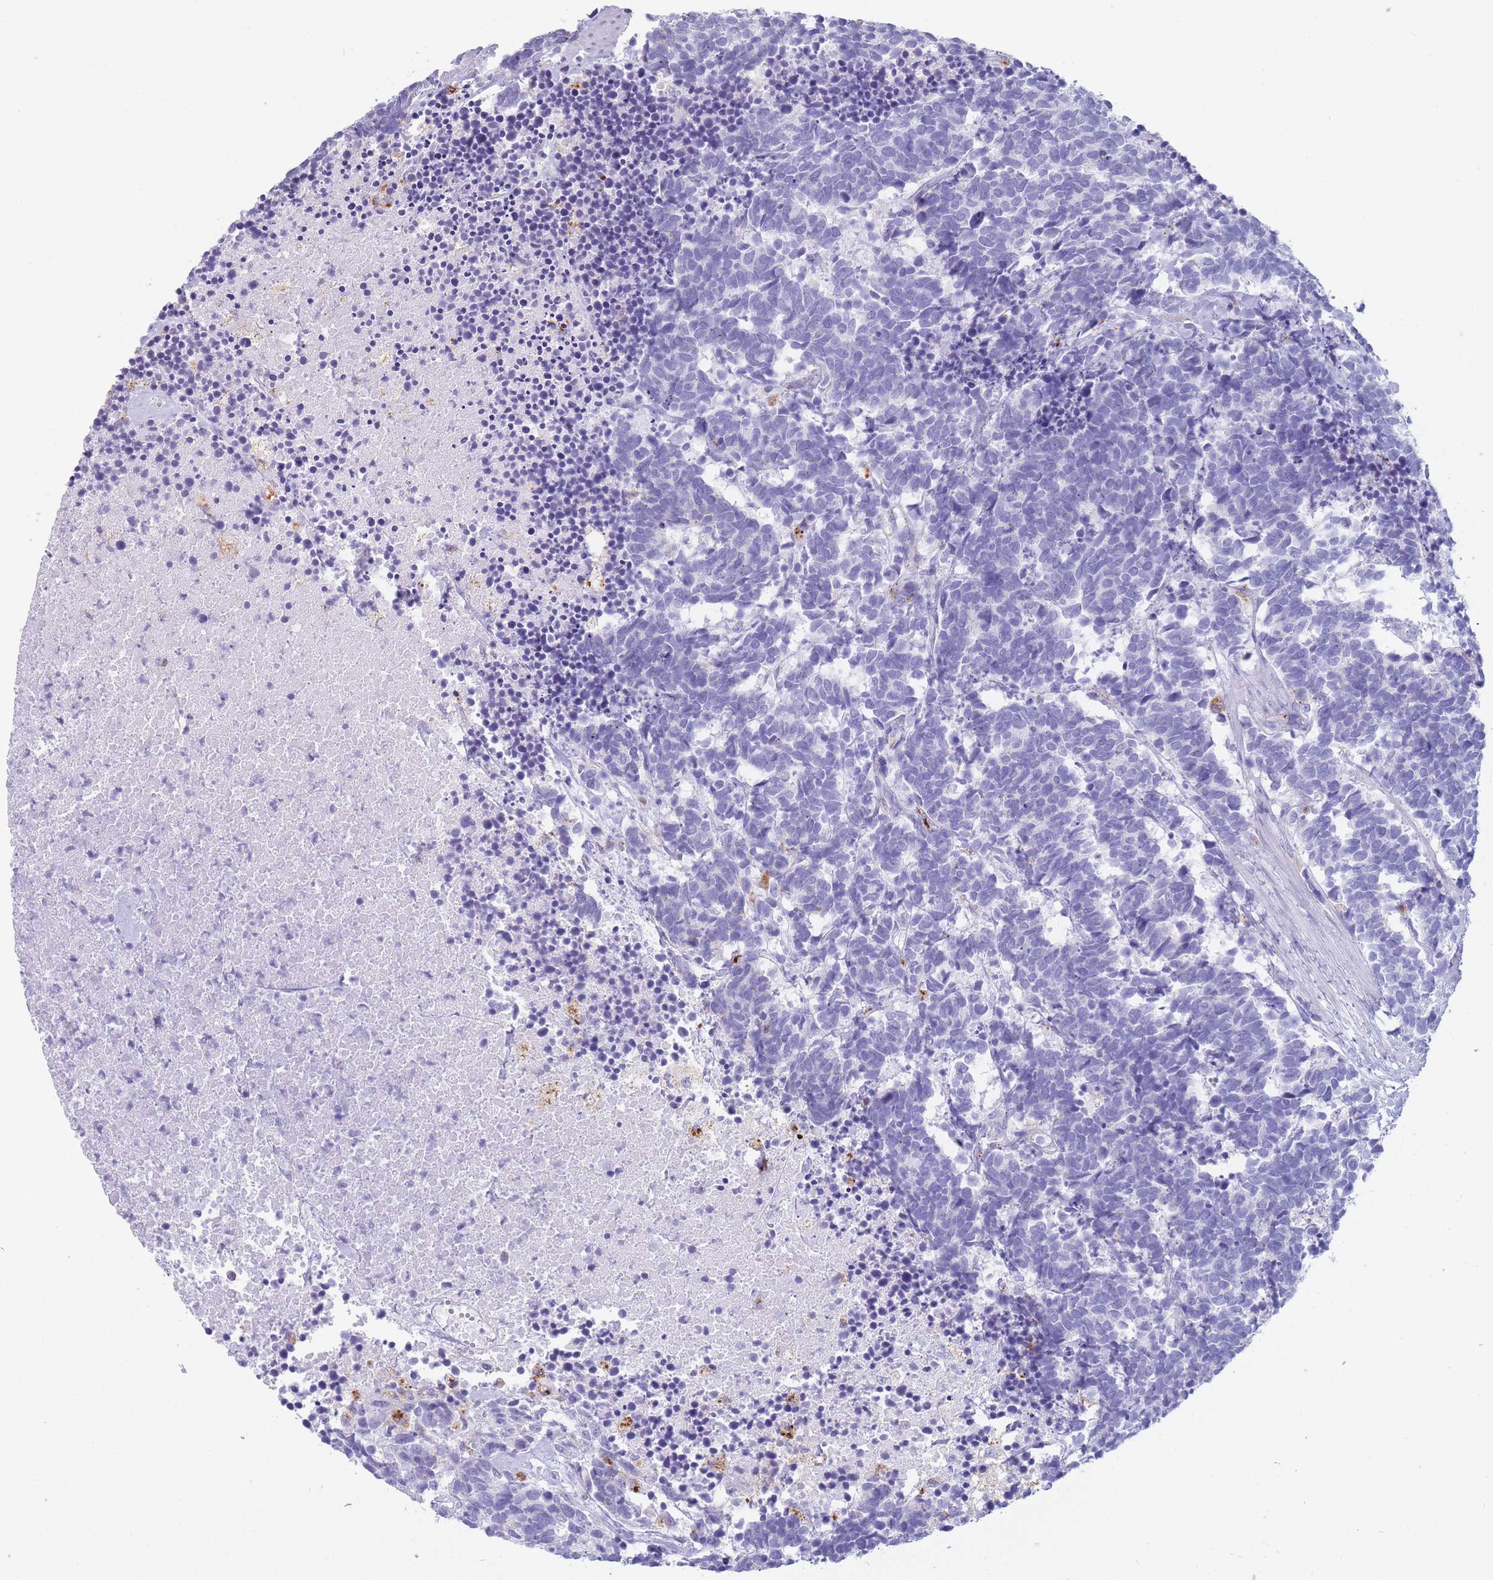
{"staining": {"intensity": "strong", "quantity": ">75%", "location": "cytoplasmic/membranous"}, "tissue": "carcinoid", "cell_type": "Tumor cells", "image_type": "cancer", "snomed": [{"axis": "morphology", "description": "Carcinoma, NOS"}, {"axis": "morphology", "description": "Carcinoid, malignant, NOS"}, {"axis": "topography", "description": "Prostate"}], "caption": "Carcinoid (malignant) was stained to show a protein in brown. There is high levels of strong cytoplasmic/membranous staining in approximately >75% of tumor cells.", "gene": "GAA", "patient": {"sex": "male", "age": 57}}